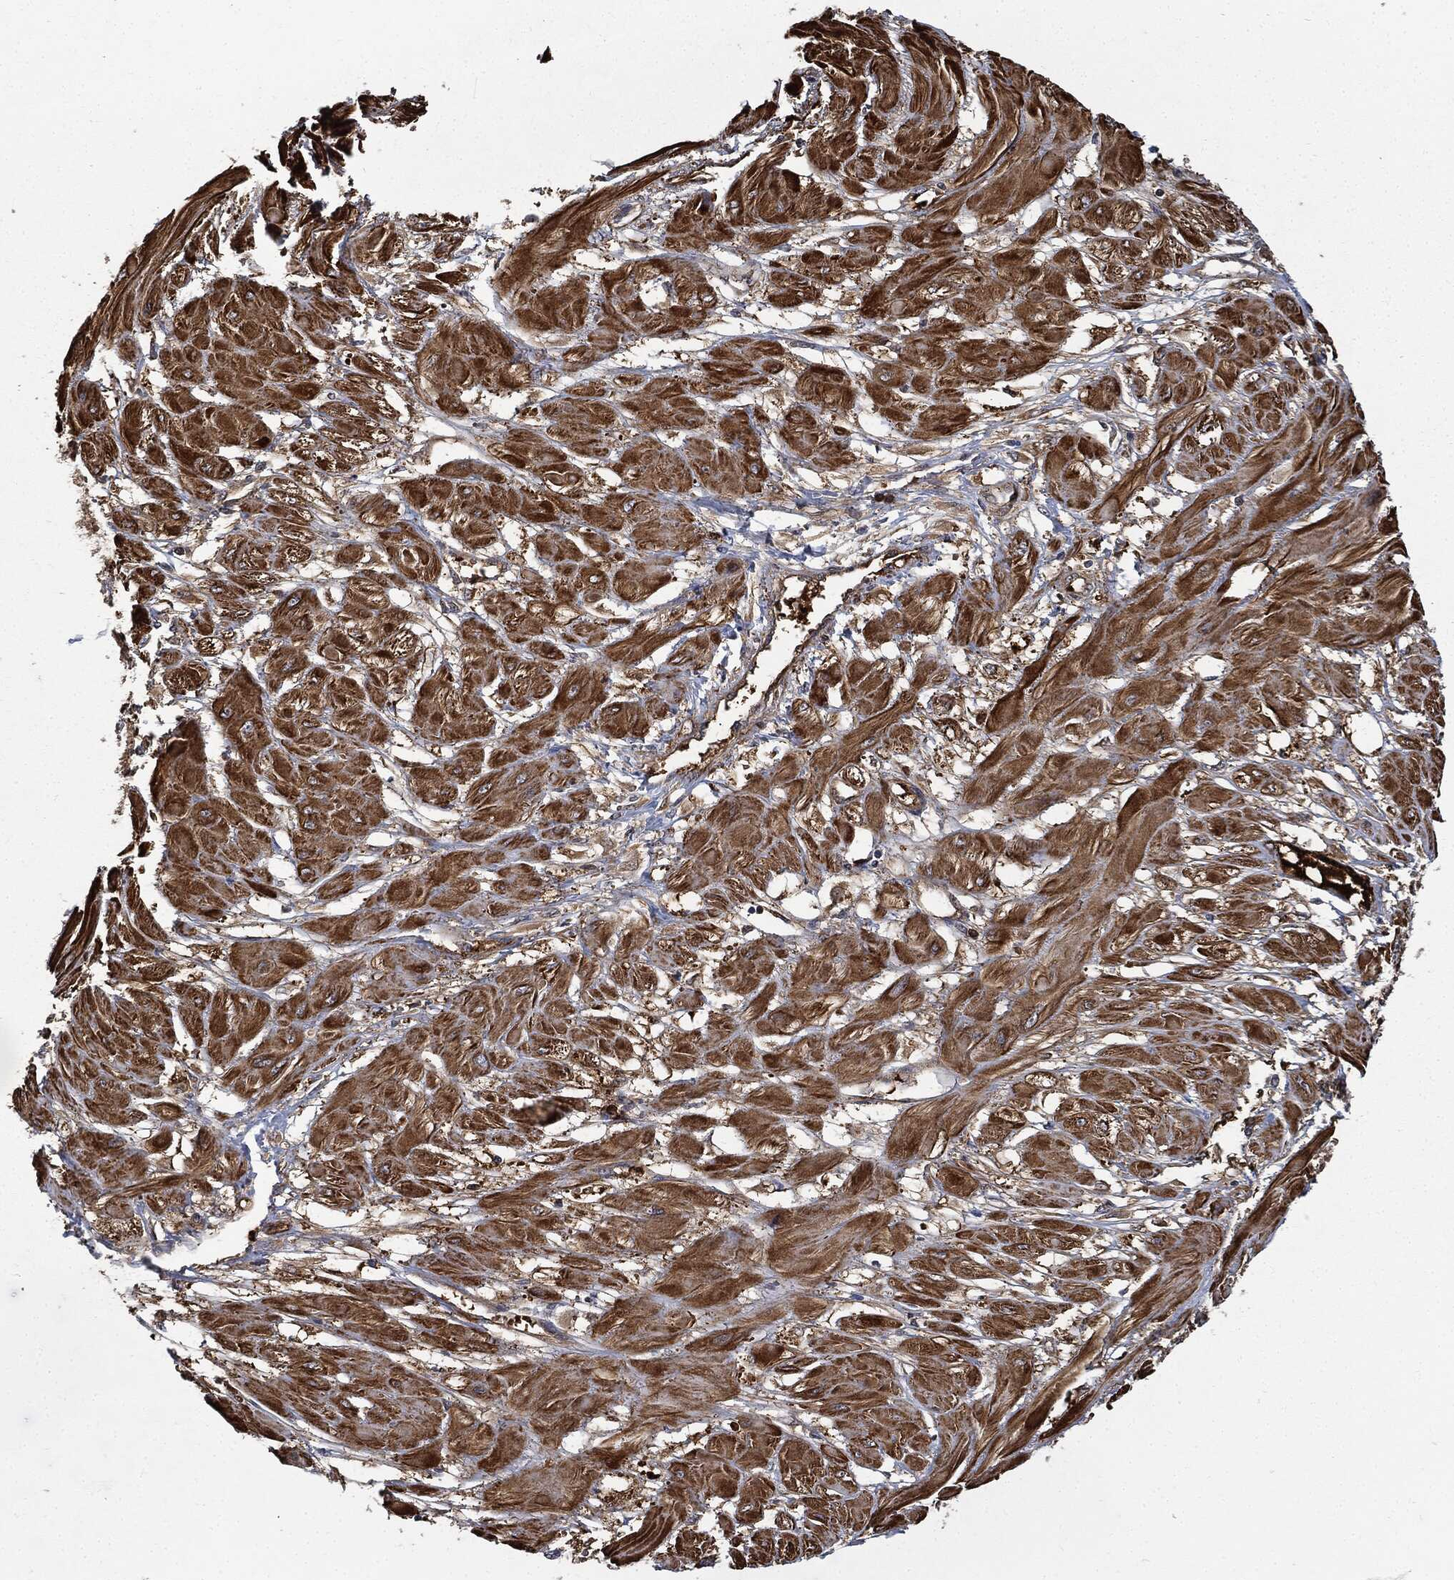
{"staining": {"intensity": "weak", "quantity": ">75%", "location": "cytoplasmic/membranous"}, "tissue": "cervical cancer", "cell_type": "Tumor cells", "image_type": "cancer", "snomed": [{"axis": "morphology", "description": "Squamous cell carcinoma, NOS"}, {"axis": "topography", "description": "Cervix"}], "caption": "The photomicrograph displays staining of squamous cell carcinoma (cervical), revealing weak cytoplasmic/membranous protein positivity (brown color) within tumor cells.", "gene": "PRDX2", "patient": {"sex": "female", "age": 34}}